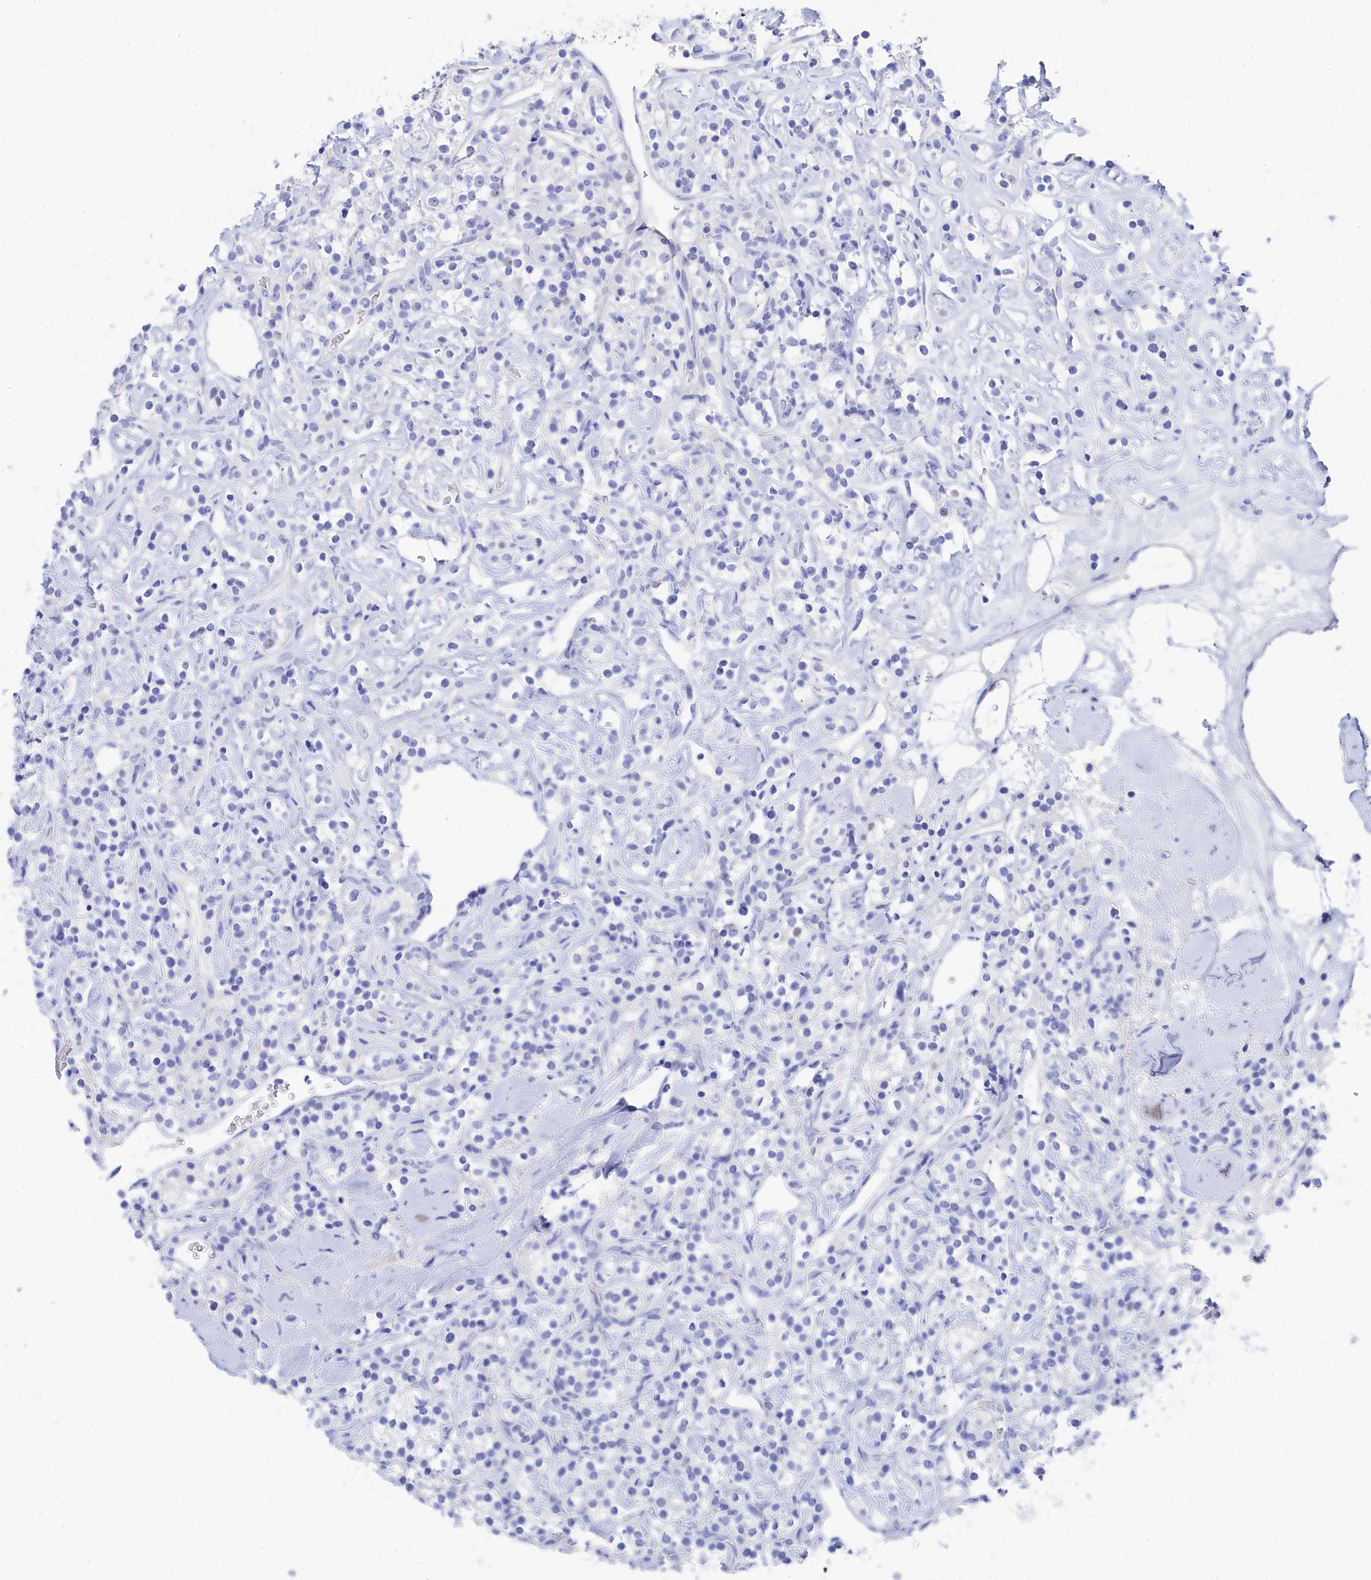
{"staining": {"intensity": "negative", "quantity": "none", "location": "none"}, "tissue": "renal cancer", "cell_type": "Tumor cells", "image_type": "cancer", "snomed": [{"axis": "morphology", "description": "Adenocarcinoma, NOS"}, {"axis": "topography", "description": "Kidney"}], "caption": "This micrograph is of renal adenocarcinoma stained with IHC to label a protein in brown with the nuclei are counter-stained blue. There is no expression in tumor cells.", "gene": "TRIM10", "patient": {"sex": "male", "age": 77}}